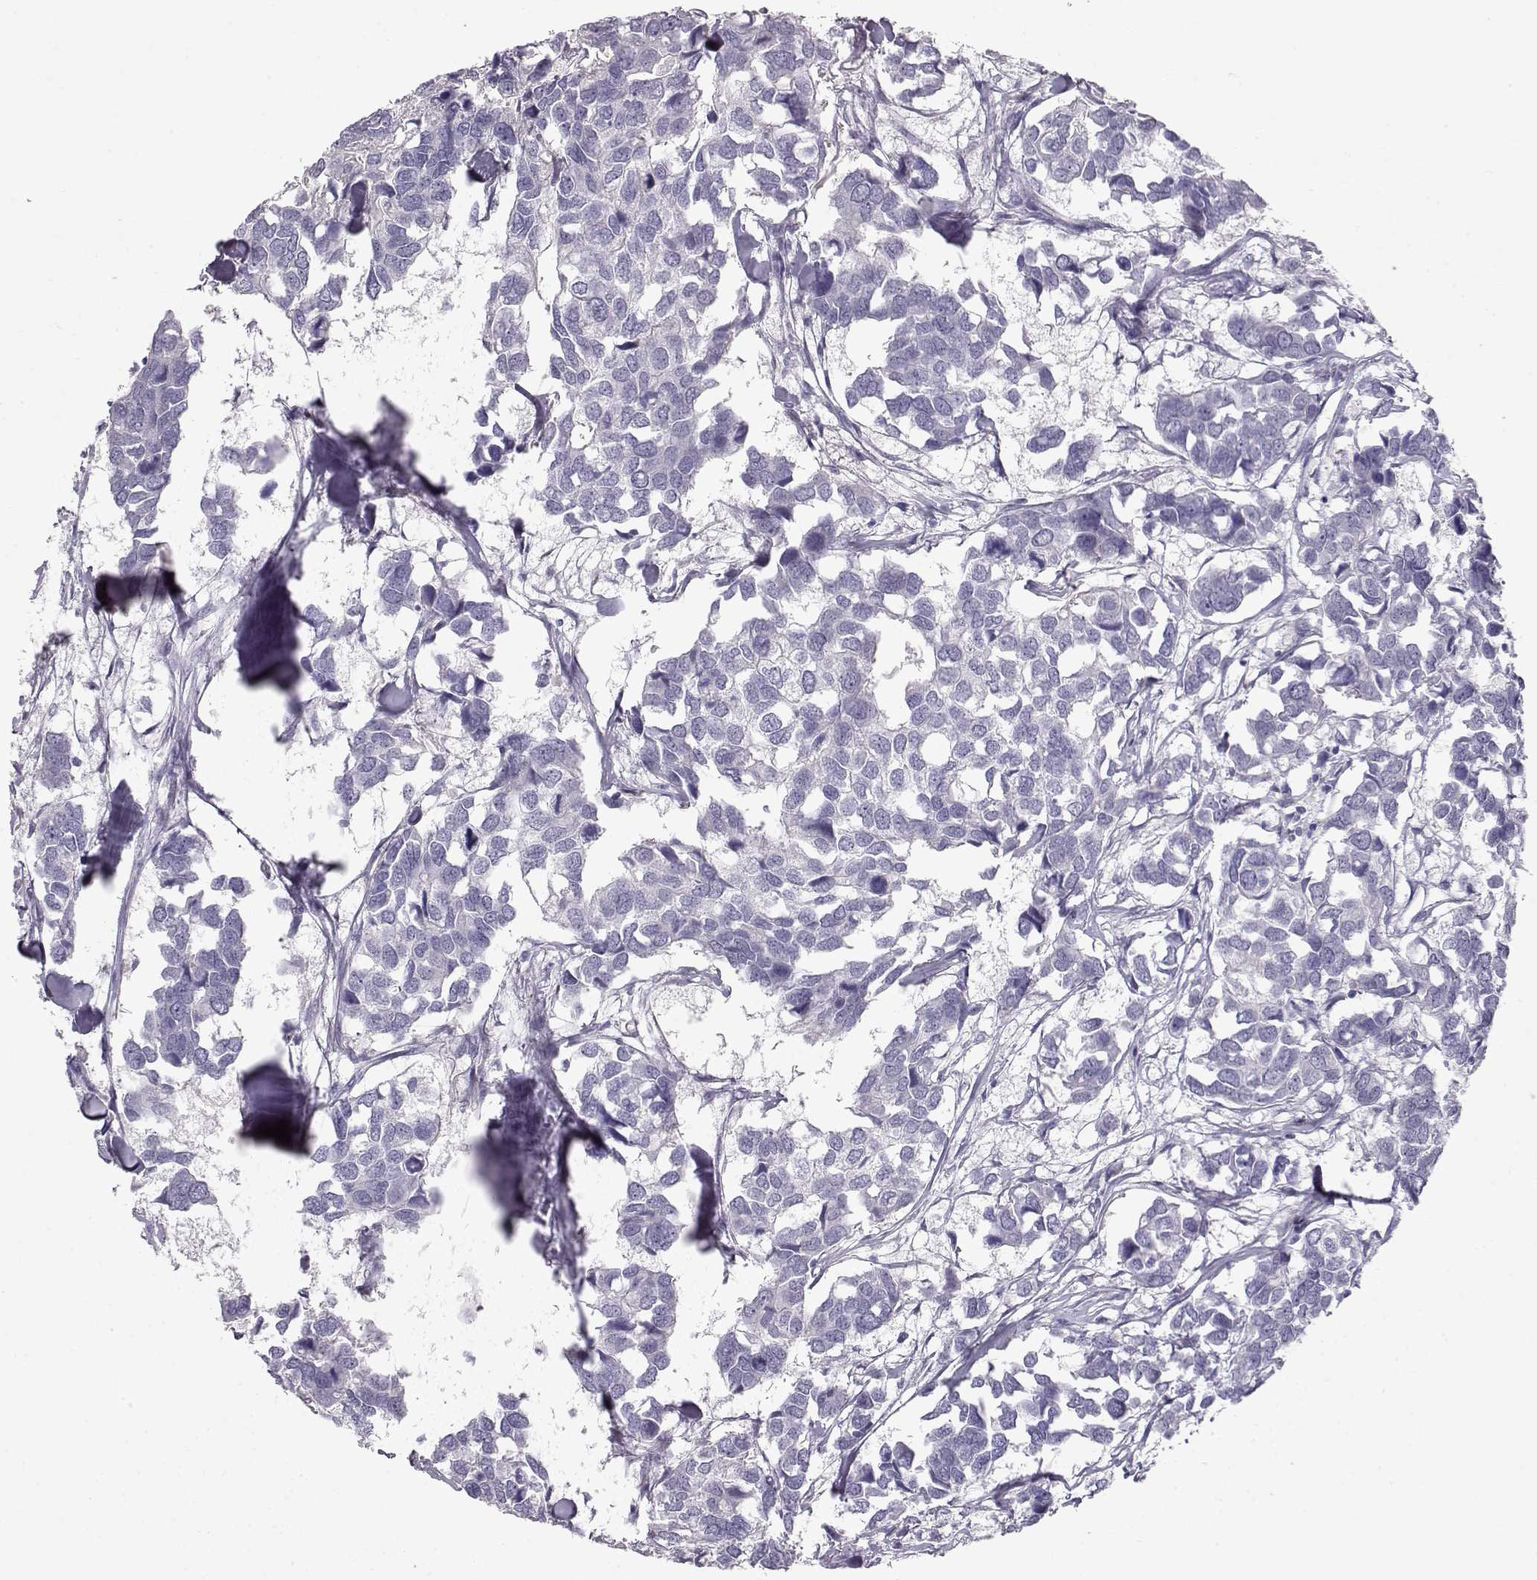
{"staining": {"intensity": "negative", "quantity": "none", "location": "none"}, "tissue": "breast cancer", "cell_type": "Tumor cells", "image_type": "cancer", "snomed": [{"axis": "morphology", "description": "Duct carcinoma"}, {"axis": "topography", "description": "Breast"}], "caption": "Immunohistochemistry (IHC) of human breast cancer (intraductal carcinoma) demonstrates no positivity in tumor cells.", "gene": "SLITRK3", "patient": {"sex": "female", "age": 83}}